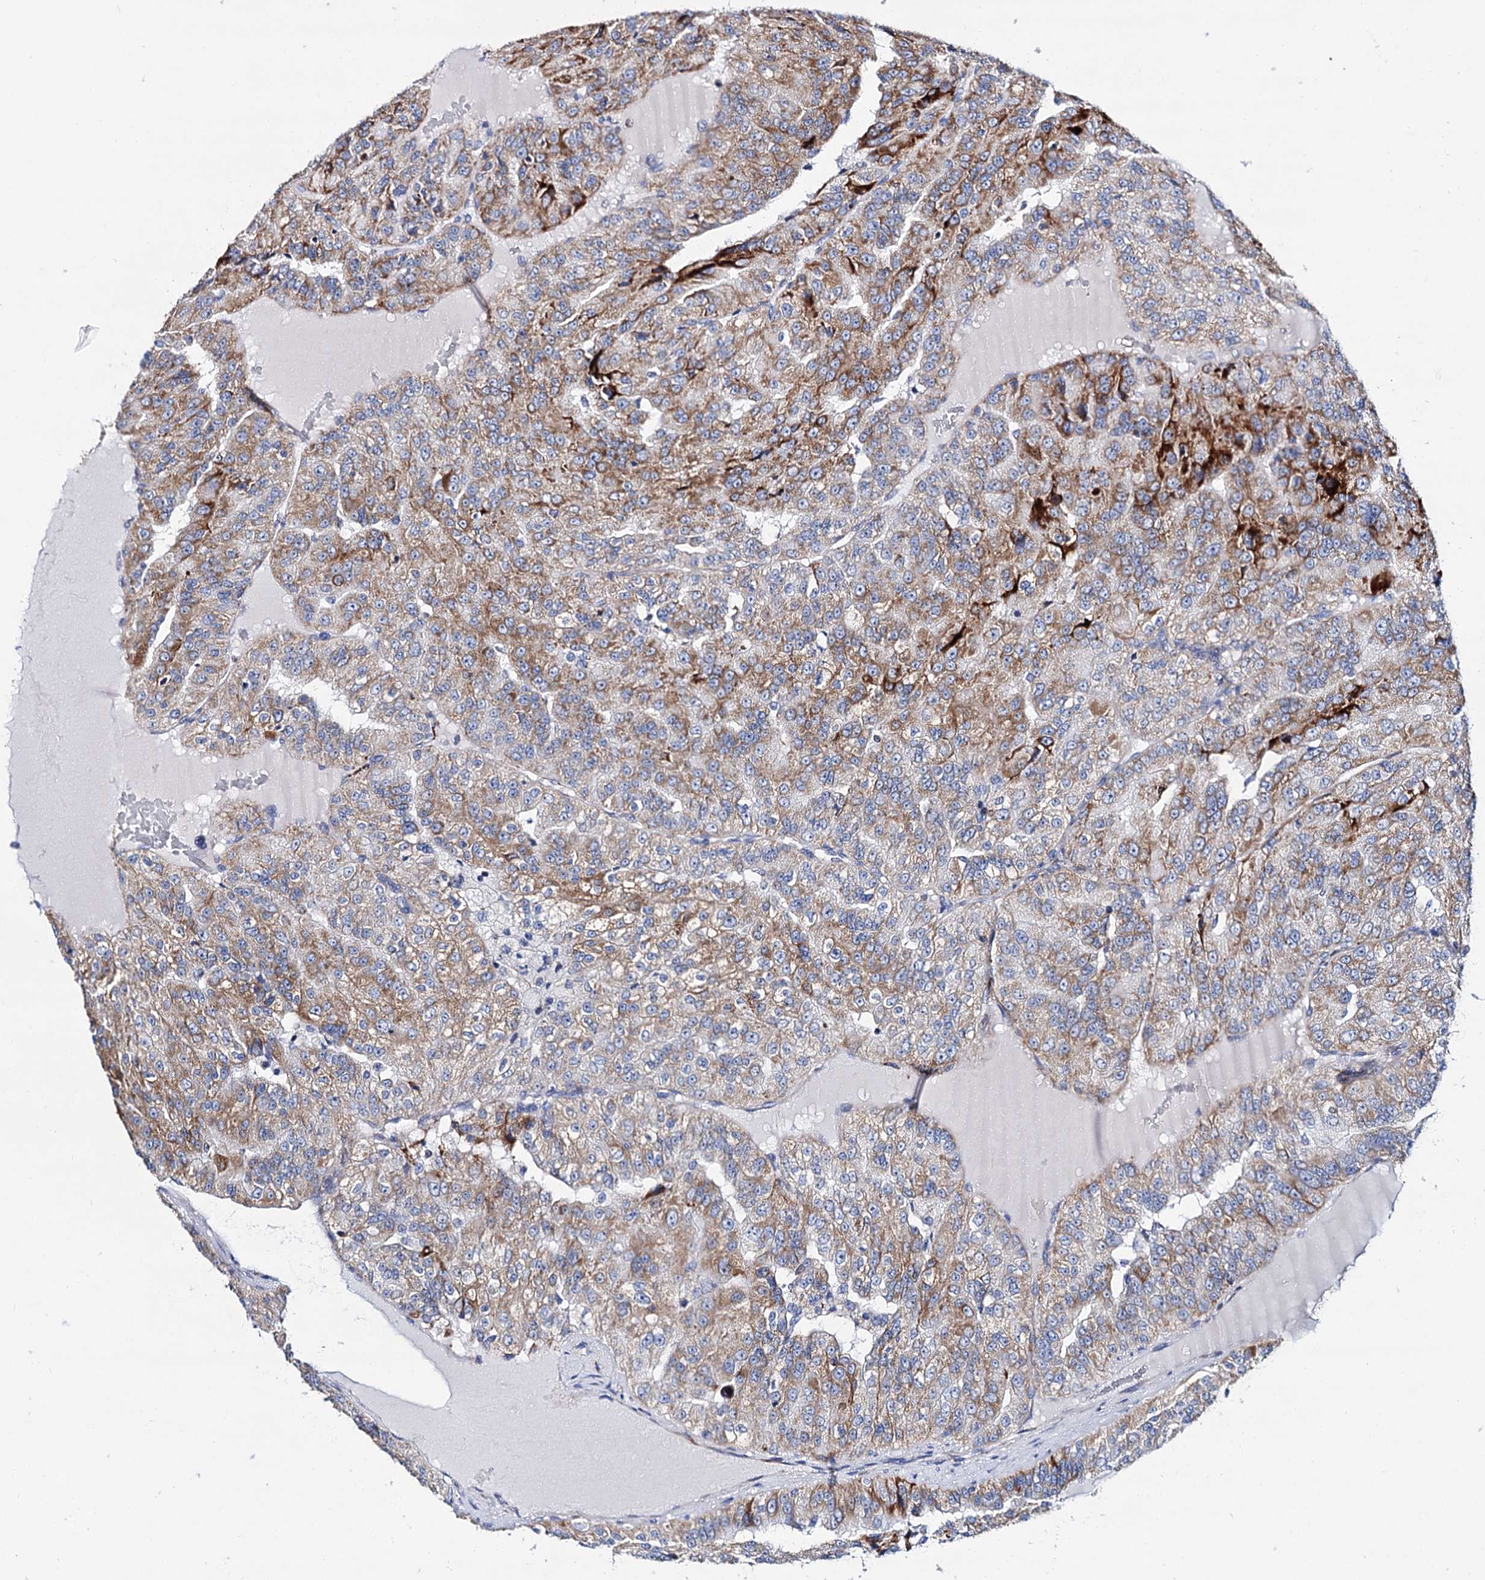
{"staining": {"intensity": "moderate", "quantity": ">75%", "location": "cytoplasmic/membranous"}, "tissue": "renal cancer", "cell_type": "Tumor cells", "image_type": "cancer", "snomed": [{"axis": "morphology", "description": "Adenocarcinoma, NOS"}, {"axis": "topography", "description": "Kidney"}], "caption": "A brown stain shows moderate cytoplasmic/membranous expression of a protein in human renal cancer (adenocarcinoma) tumor cells. The protein is shown in brown color, while the nuclei are stained blue.", "gene": "UBASH3B", "patient": {"sex": "female", "age": 63}}